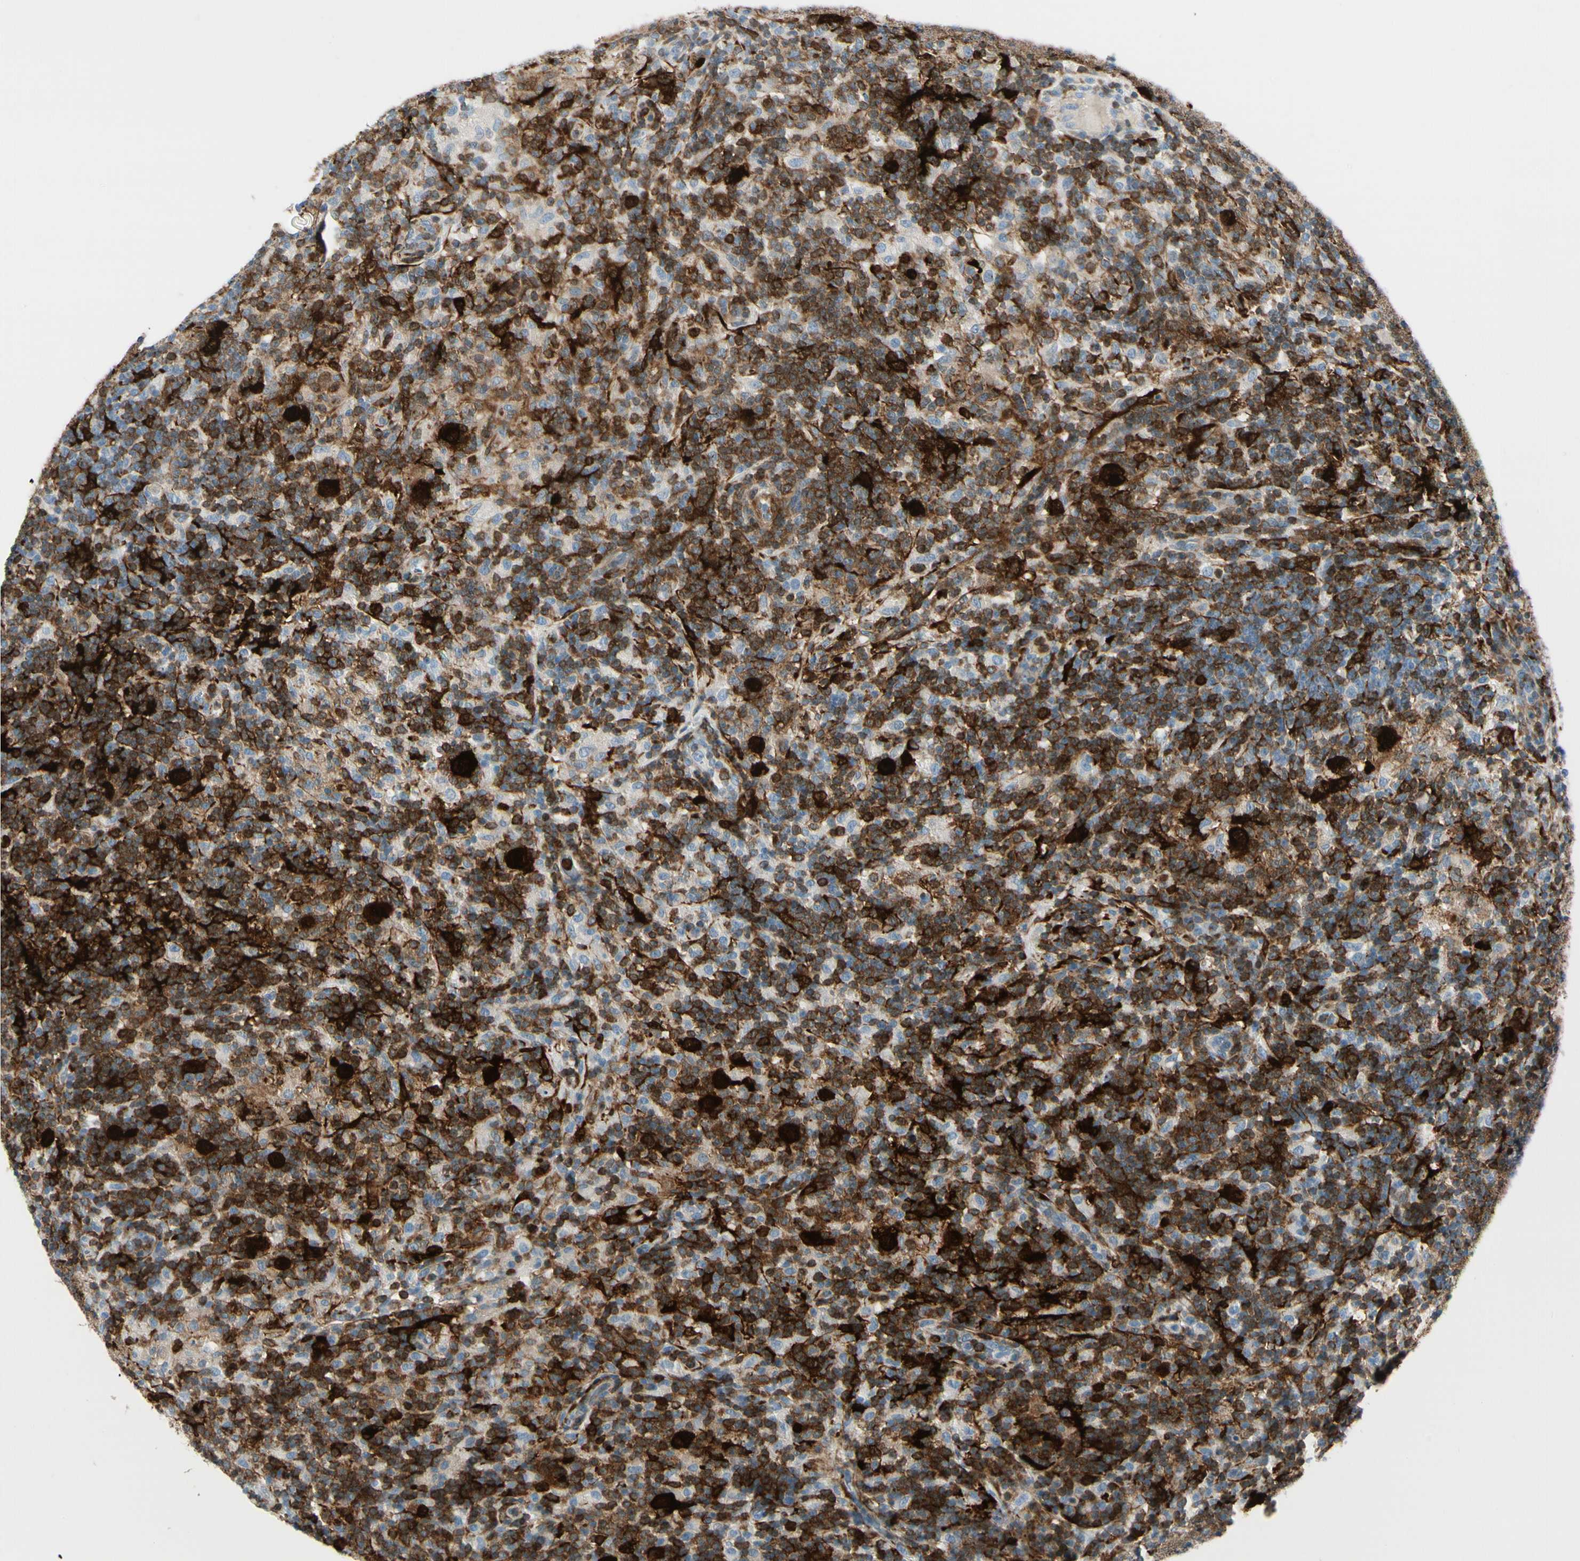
{"staining": {"intensity": "strong", "quantity": ">75%", "location": "cytoplasmic/membranous"}, "tissue": "lymphoma", "cell_type": "Tumor cells", "image_type": "cancer", "snomed": [{"axis": "morphology", "description": "Hodgkin's disease, NOS"}, {"axis": "topography", "description": "Lymph node"}], "caption": "Tumor cells exhibit high levels of strong cytoplasmic/membranous expression in about >75% of cells in lymphoma.", "gene": "TRAF1", "patient": {"sex": "male", "age": 70}}